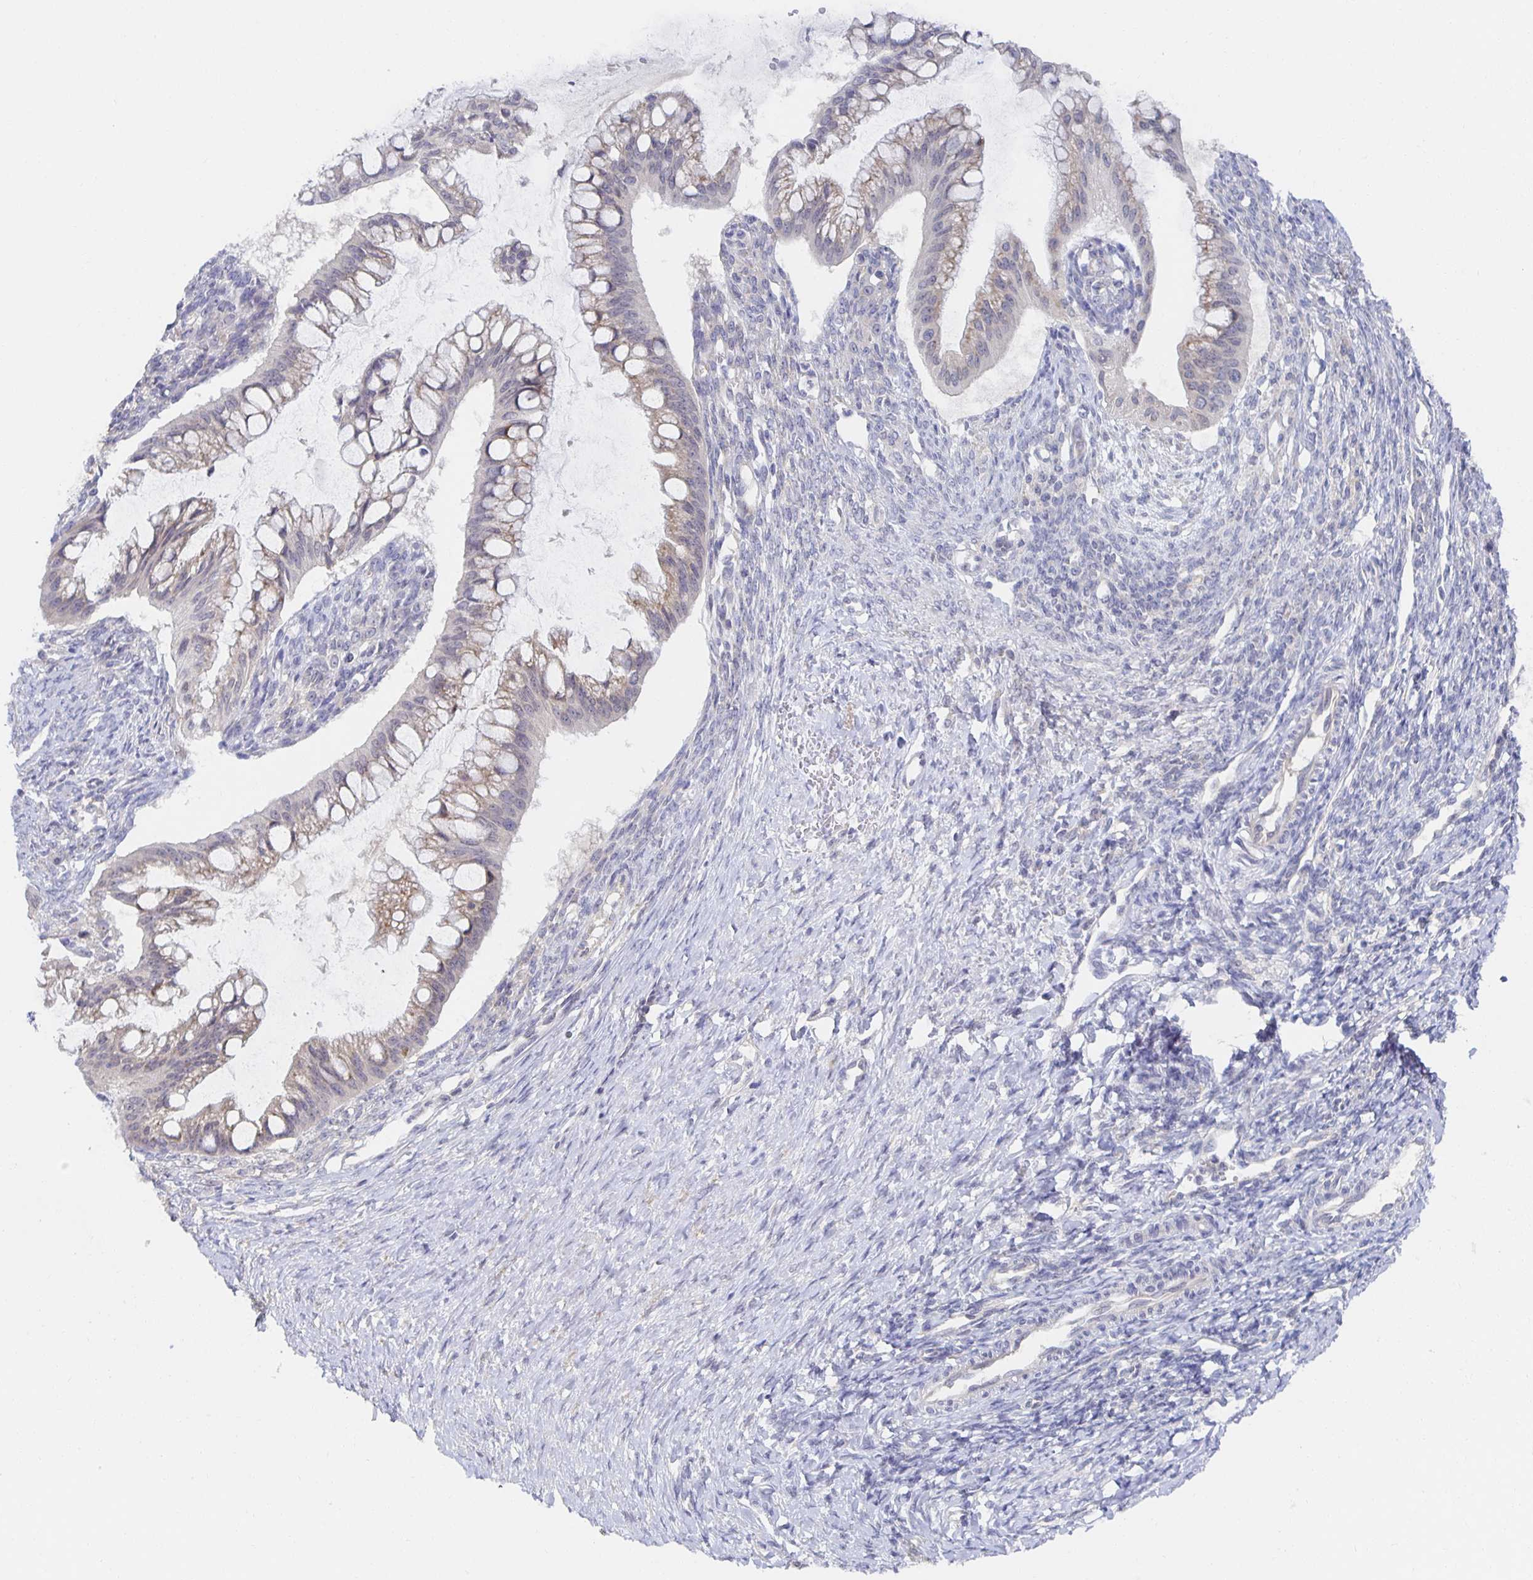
{"staining": {"intensity": "weak", "quantity": "25%-75%", "location": "cytoplasmic/membranous"}, "tissue": "ovarian cancer", "cell_type": "Tumor cells", "image_type": "cancer", "snomed": [{"axis": "morphology", "description": "Cystadenocarcinoma, mucinous, NOS"}, {"axis": "topography", "description": "Ovary"}], "caption": "Protein analysis of ovarian cancer (mucinous cystadenocarcinoma) tissue shows weak cytoplasmic/membranous staining in about 25%-75% of tumor cells.", "gene": "BAD", "patient": {"sex": "female", "age": 73}}